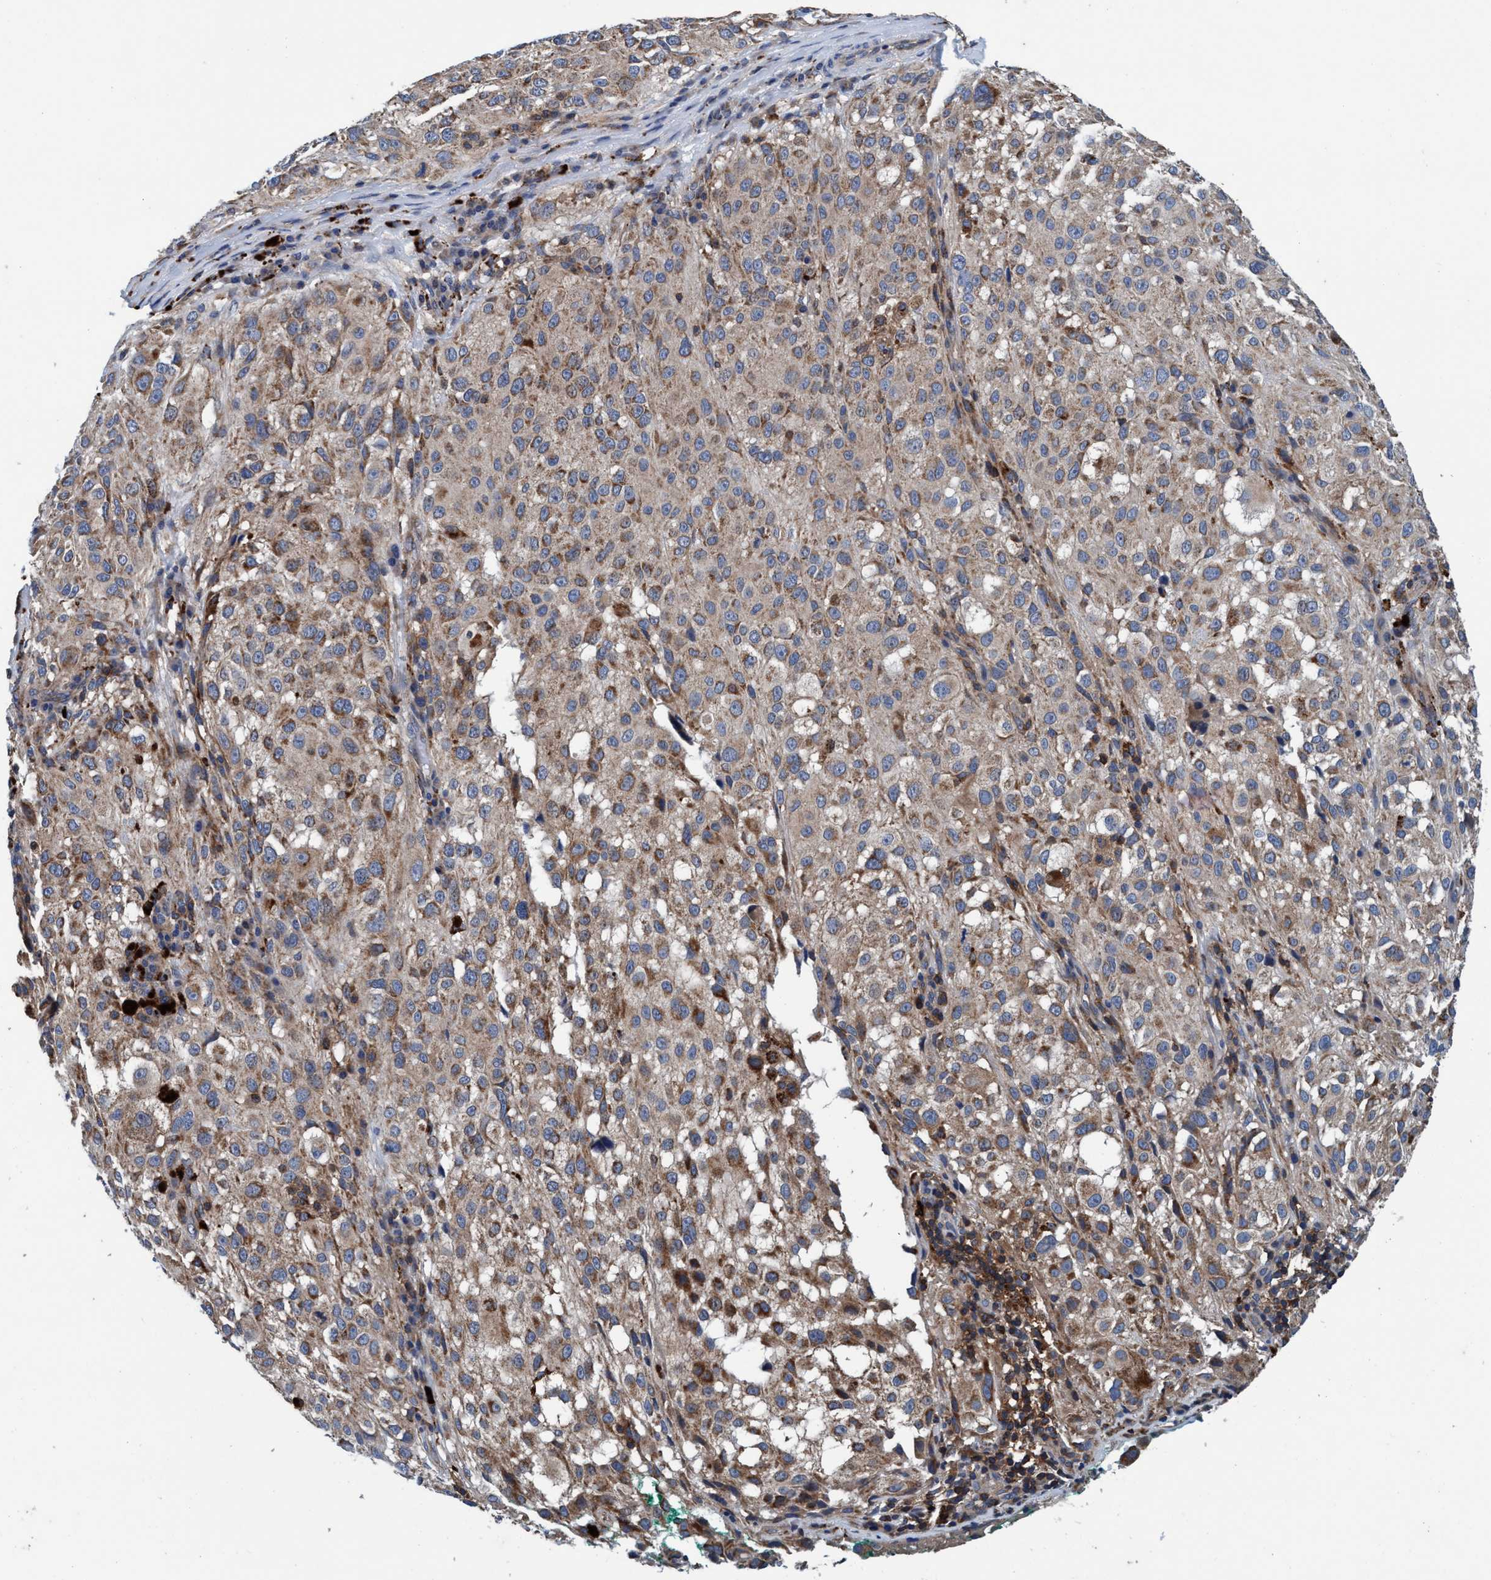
{"staining": {"intensity": "moderate", "quantity": "25%-75%", "location": "cytoplasmic/membranous"}, "tissue": "melanoma", "cell_type": "Tumor cells", "image_type": "cancer", "snomed": [{"axis": "morphology", "description": "Necrosis, NOS"}, {"axis": "morphology", "description": "Malignant melanoma, NOS"}, {"axis": "topography", "description": "Skin"}], "caption": "Melanoma stained with a brown dye demonstrates moderate cytoplasmic/membranous positive positivity in about 25%-75% of tumor cells.", "gene": "ENDOG", "patient": {"sex": "female", "age": 87}}